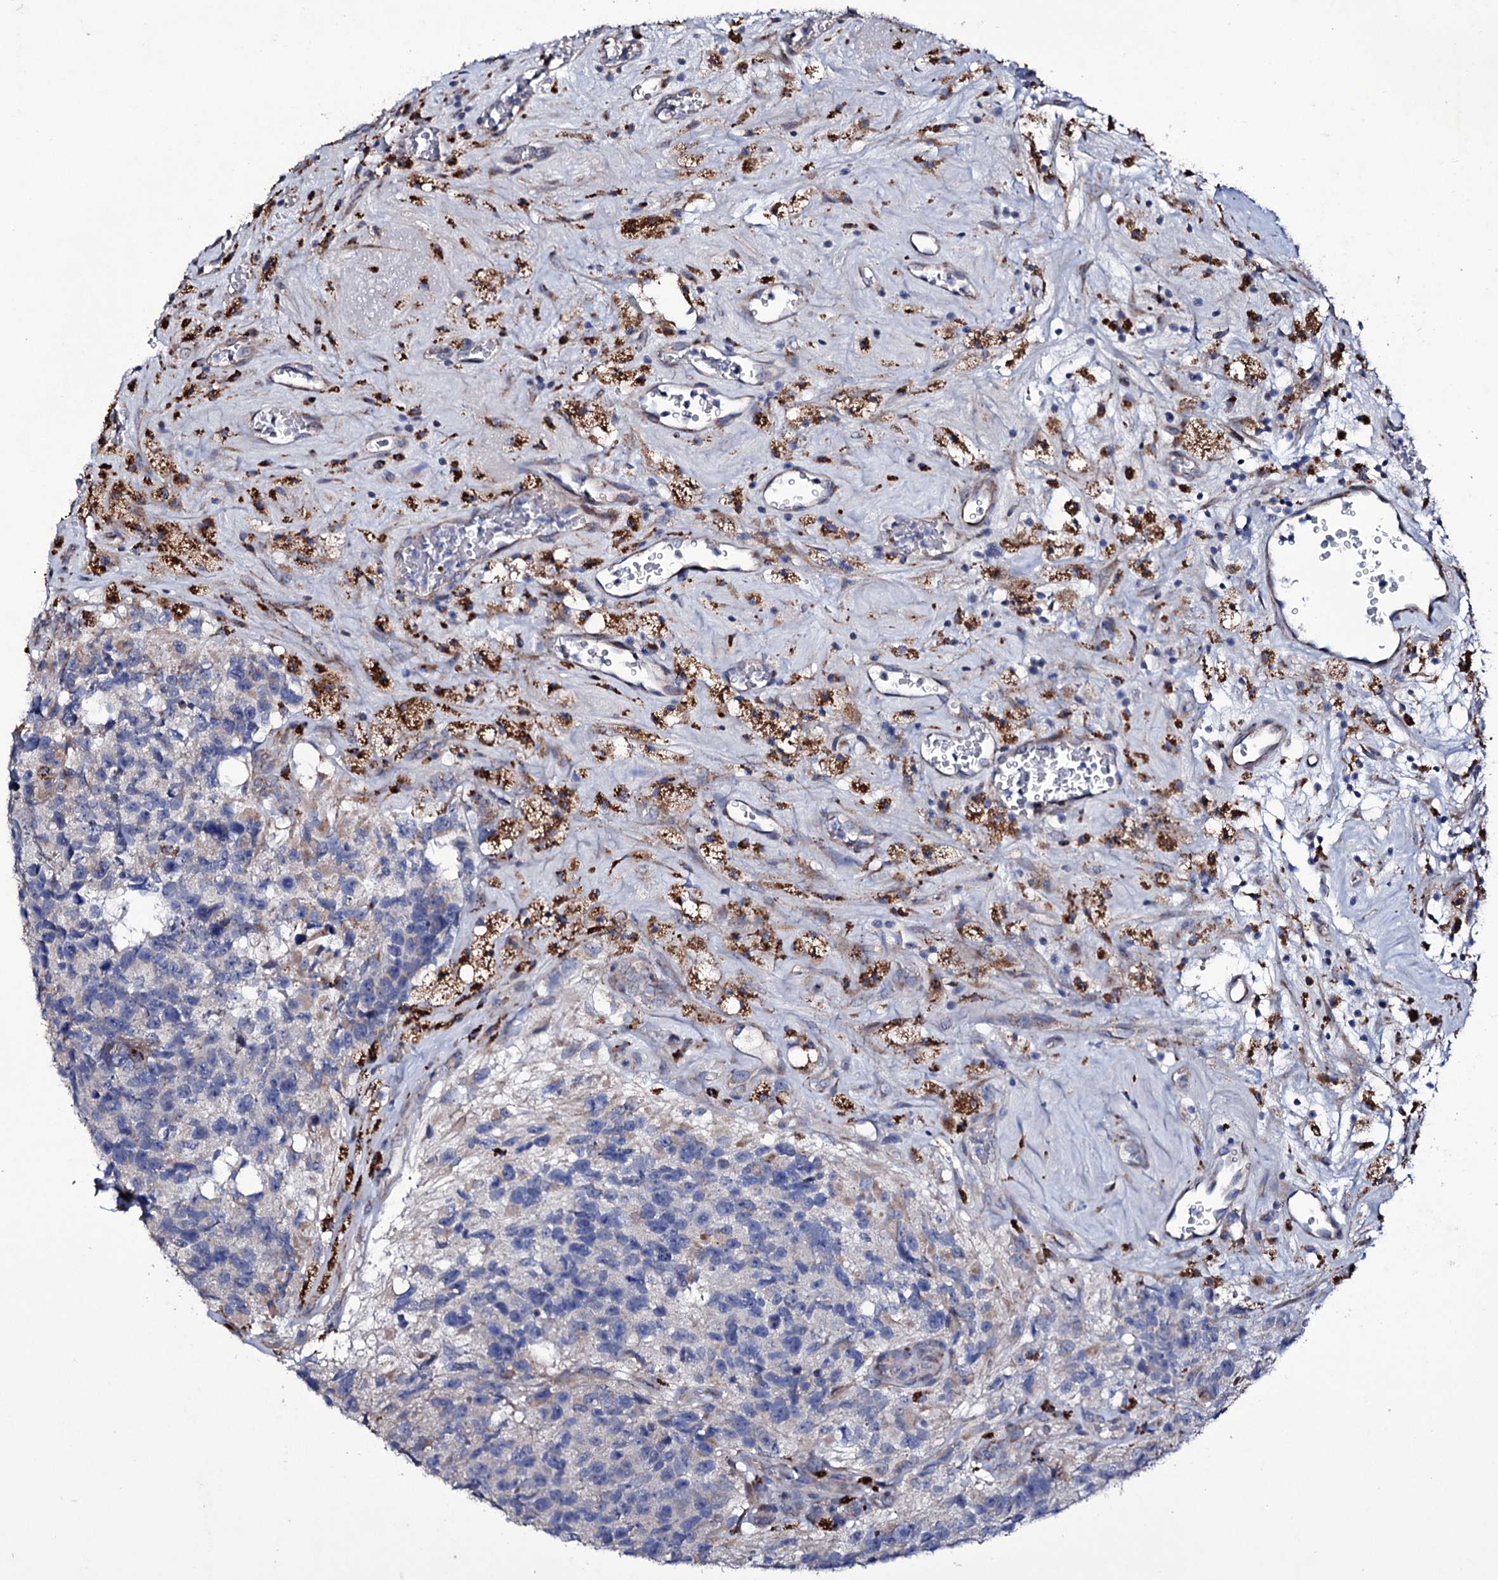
{"staining": {"intensity": "negative", "quantity": "none", "location": "none"}, "tissue": "glioma", "cell_type": "Tumor cells", "image_type": "cancer", "snomed": [{"axis": "morphology", "description": "Glioma, malignant, High grade"}, {"axis": "topography", "description": "Brain"}], "caption": "An IHC micrograph of high-grade glioma (malignant) is shown. There is no staining in tumor cells of high-grade glioma (malignant).", "gene": "TUBGCP5", "patient": {"sex": "male", "age": 76}}